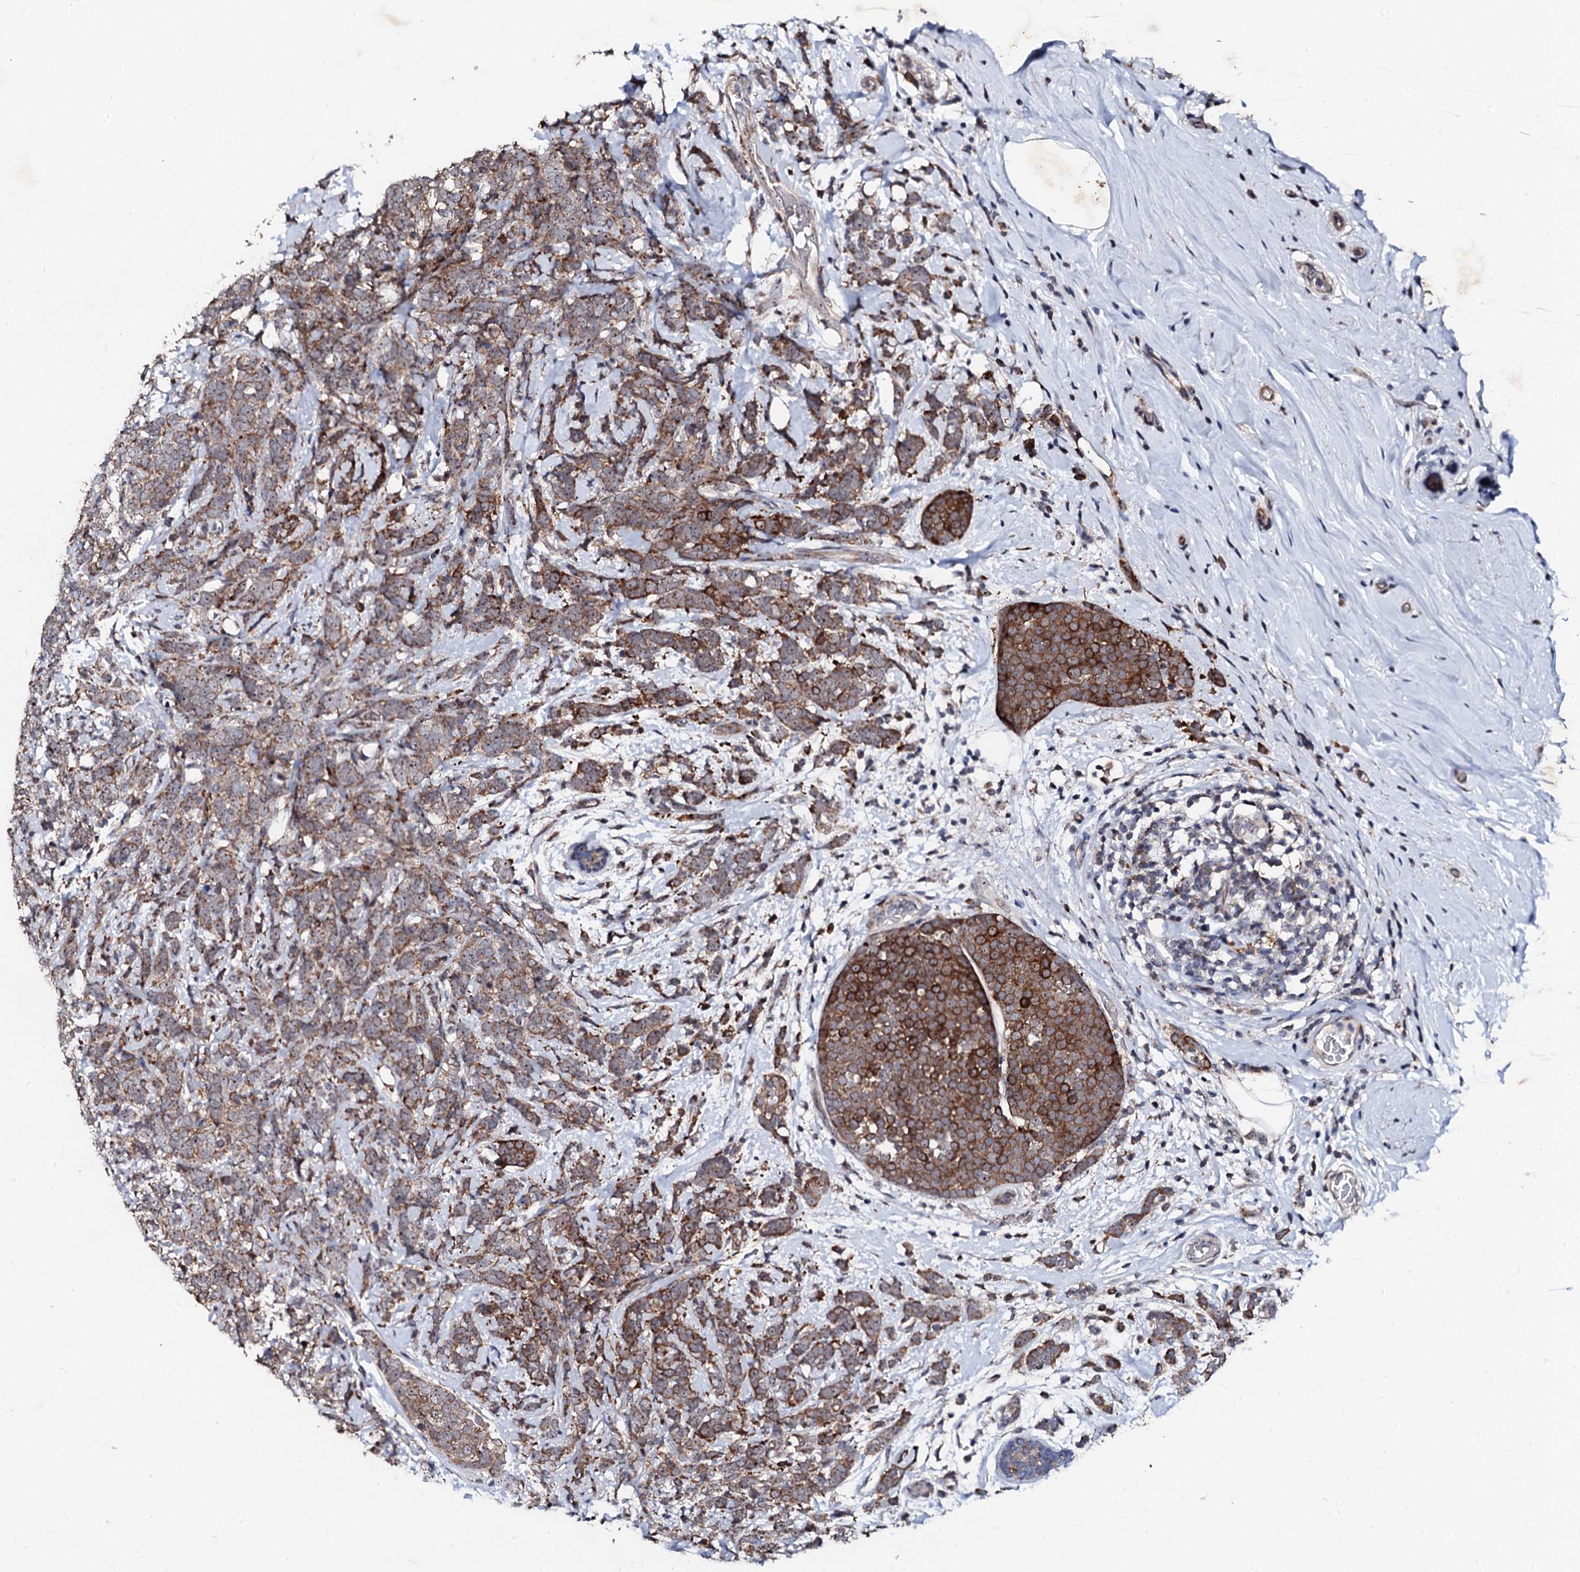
{"staining": {"intensity": "strong", "quantity": ">75%", "location": "cytoplasmic/membranous"}, "tissue": "breast cancer", "cell_type": "Tumor cells", "image_type": "cancer", "snomed": [{"axis": "morphology", "description": "Lobular carcinoma"}, {"axis": "topography", "description": "Breast"}], "caption": "Breast lobular carcinoma stained with immunohistochemistry shows strong cytoplasmic/membranous positivity in approximately >75% of tumor cells.", "gene": "GTPBP4", "patient": {"sex": "female", "age": 58}}